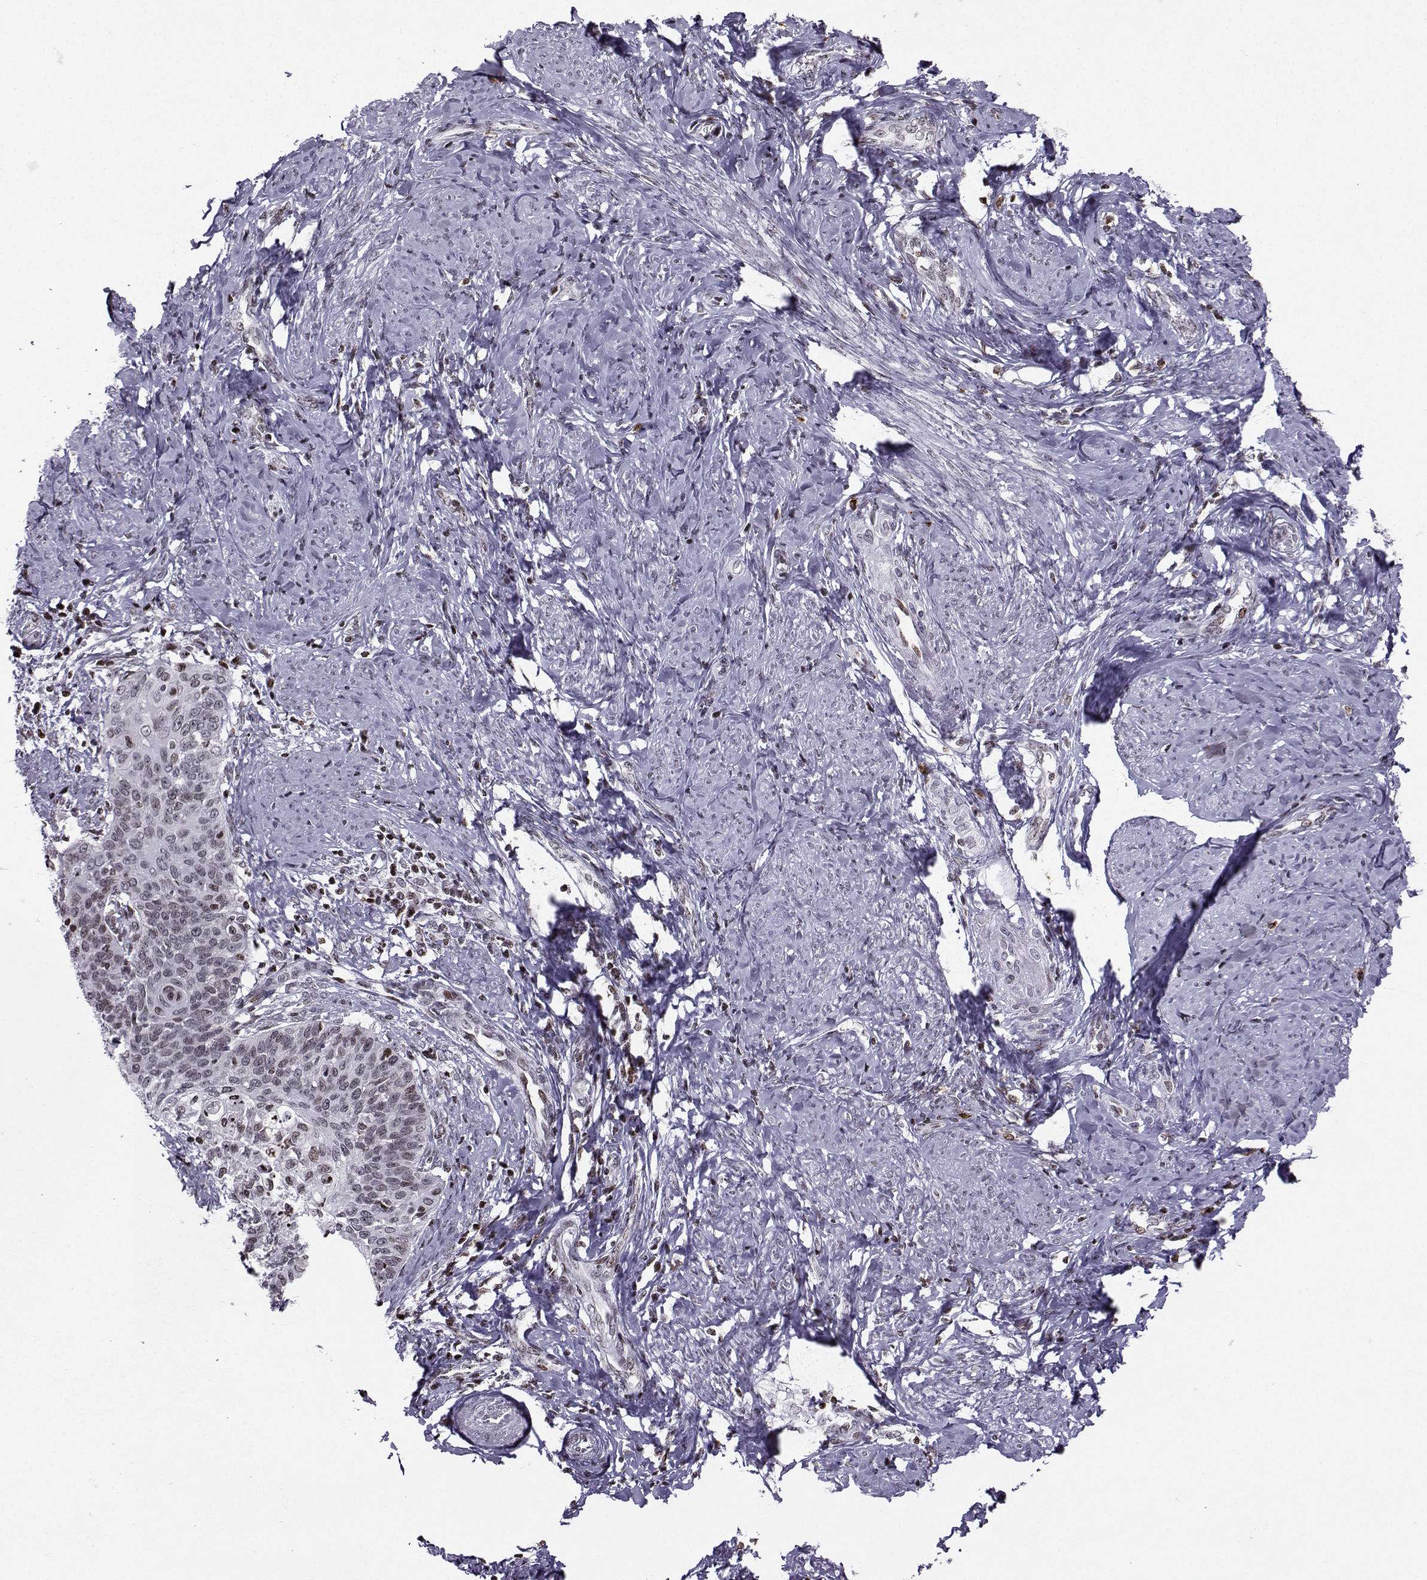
{"staining": {"intensity": "weak", "quantity": "<25%", "location": "nuclear"}, "tissue": "cervical cancer", "cell_type": "Tumor cells", "image_type": "cancer", "snomed": [{"axis": "morphology", "description": "Normal tissue, NOS"}, {"axis": "morphology", "description": "Squamous cell carcinoma, NOS"}, {"axis": "topography", "description": "Cervix"}], "caption": "The IHC photomicrograph has no significant positivity in tumor cells of squamous cell carcinoma (cervical) tissue. (Brightfield microscopy of DAB (3,3'-diaminobenzidine) IHC at high magnification).", "gene": "ZNF19", "patient": {"sex": "female", "age": 39}}